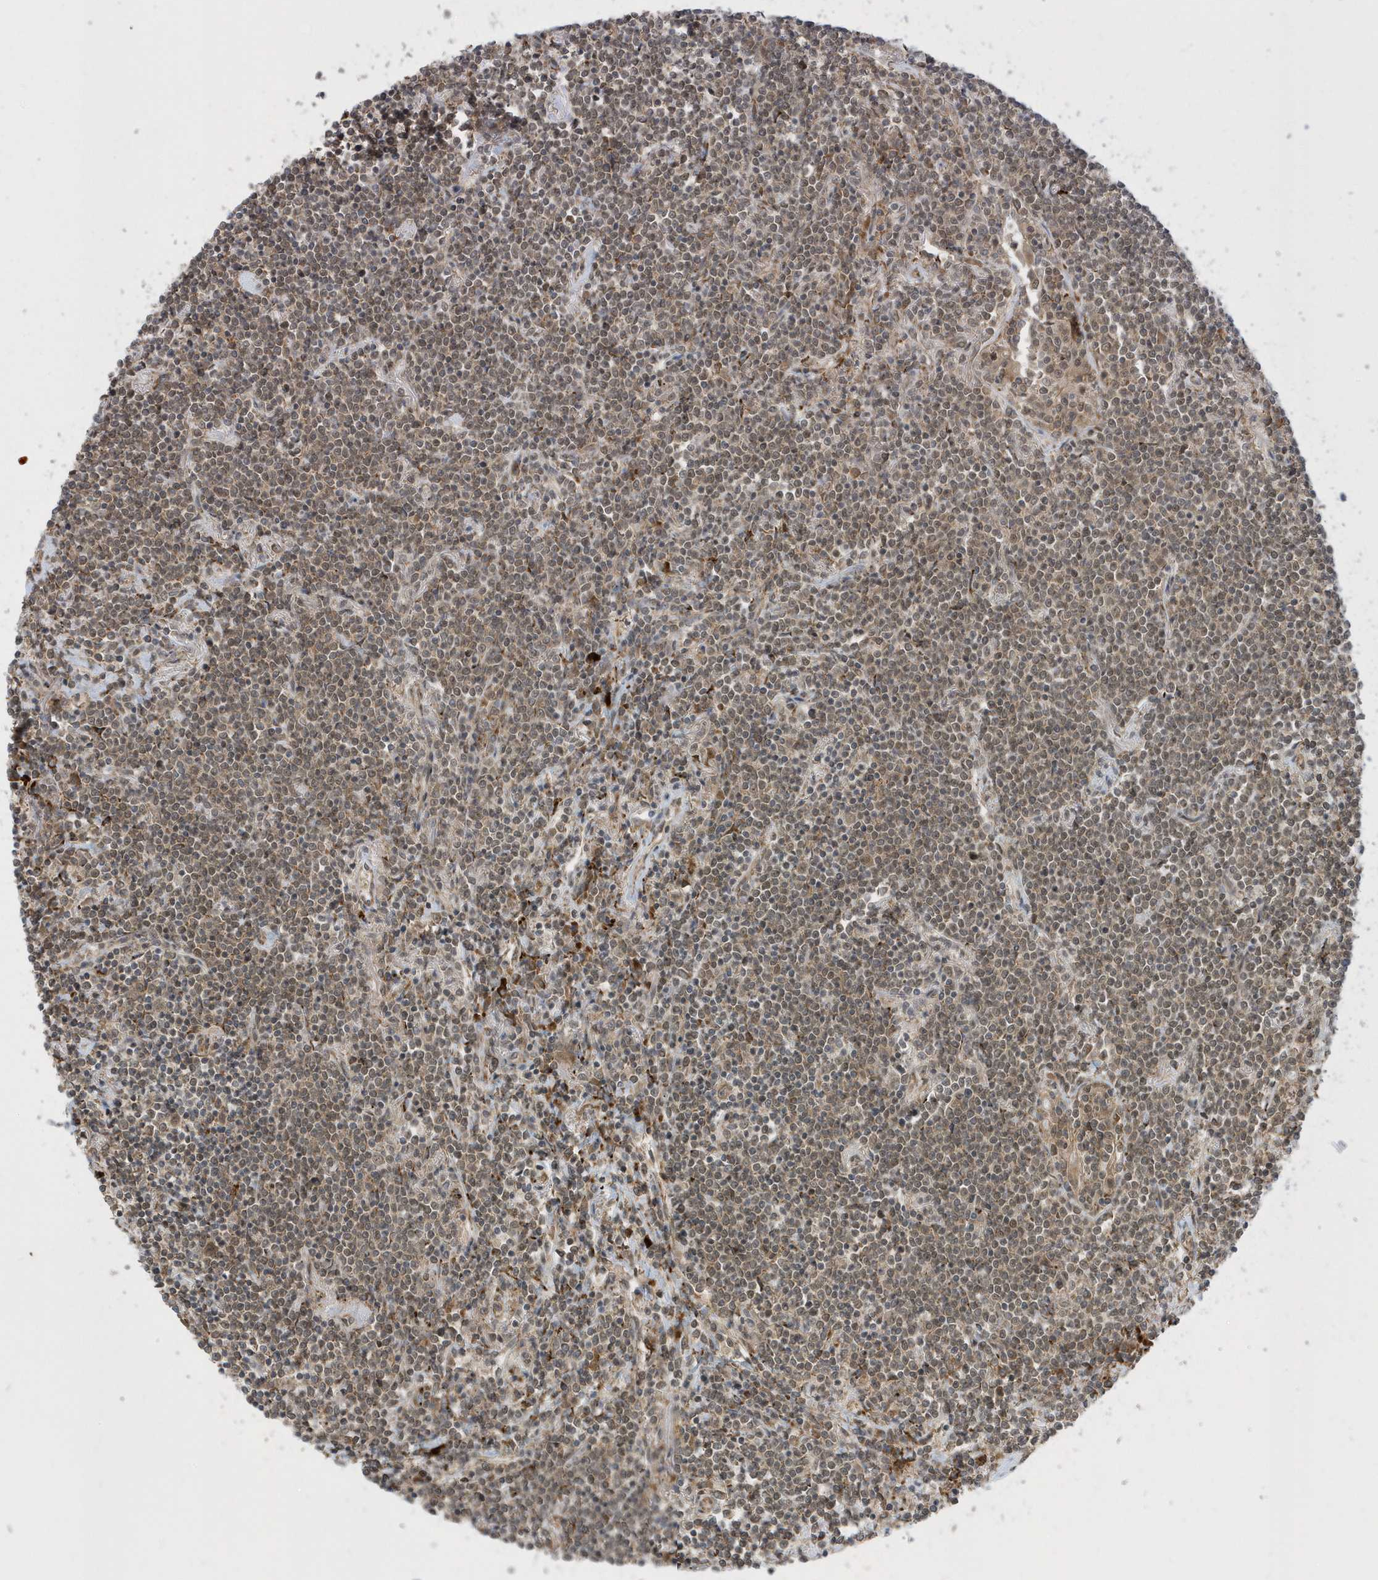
{"staining": {"intensity": "weak", "quantity": "25%-75%", "location": "cytoplasmic/membranous,nuclear"}, "tissue": "lymphoma", "cell_type": "Tumor cells", "image_type": "cancer", "snomed": [{"axis": "morphology", "description": "Malignant lymphoma, non-Hodgkin's type, Low grade"}, {"axis": "topography", "description": "Lung"}], "caption": "Lymphoma stained with DAB immunohistochemistry (IHC) demonstrates low levels of weak cytoplasmic/membranous and nuclear positivity in about 25%-75% of tumor cells. The staining was performed using DAB to visualize the protein expression in brown, while the nuclei were stained in blue with hematoxylin (Magnification: 20x).", "gene": "METTL21A", "patient": {"sex": "female", "age": 71}}